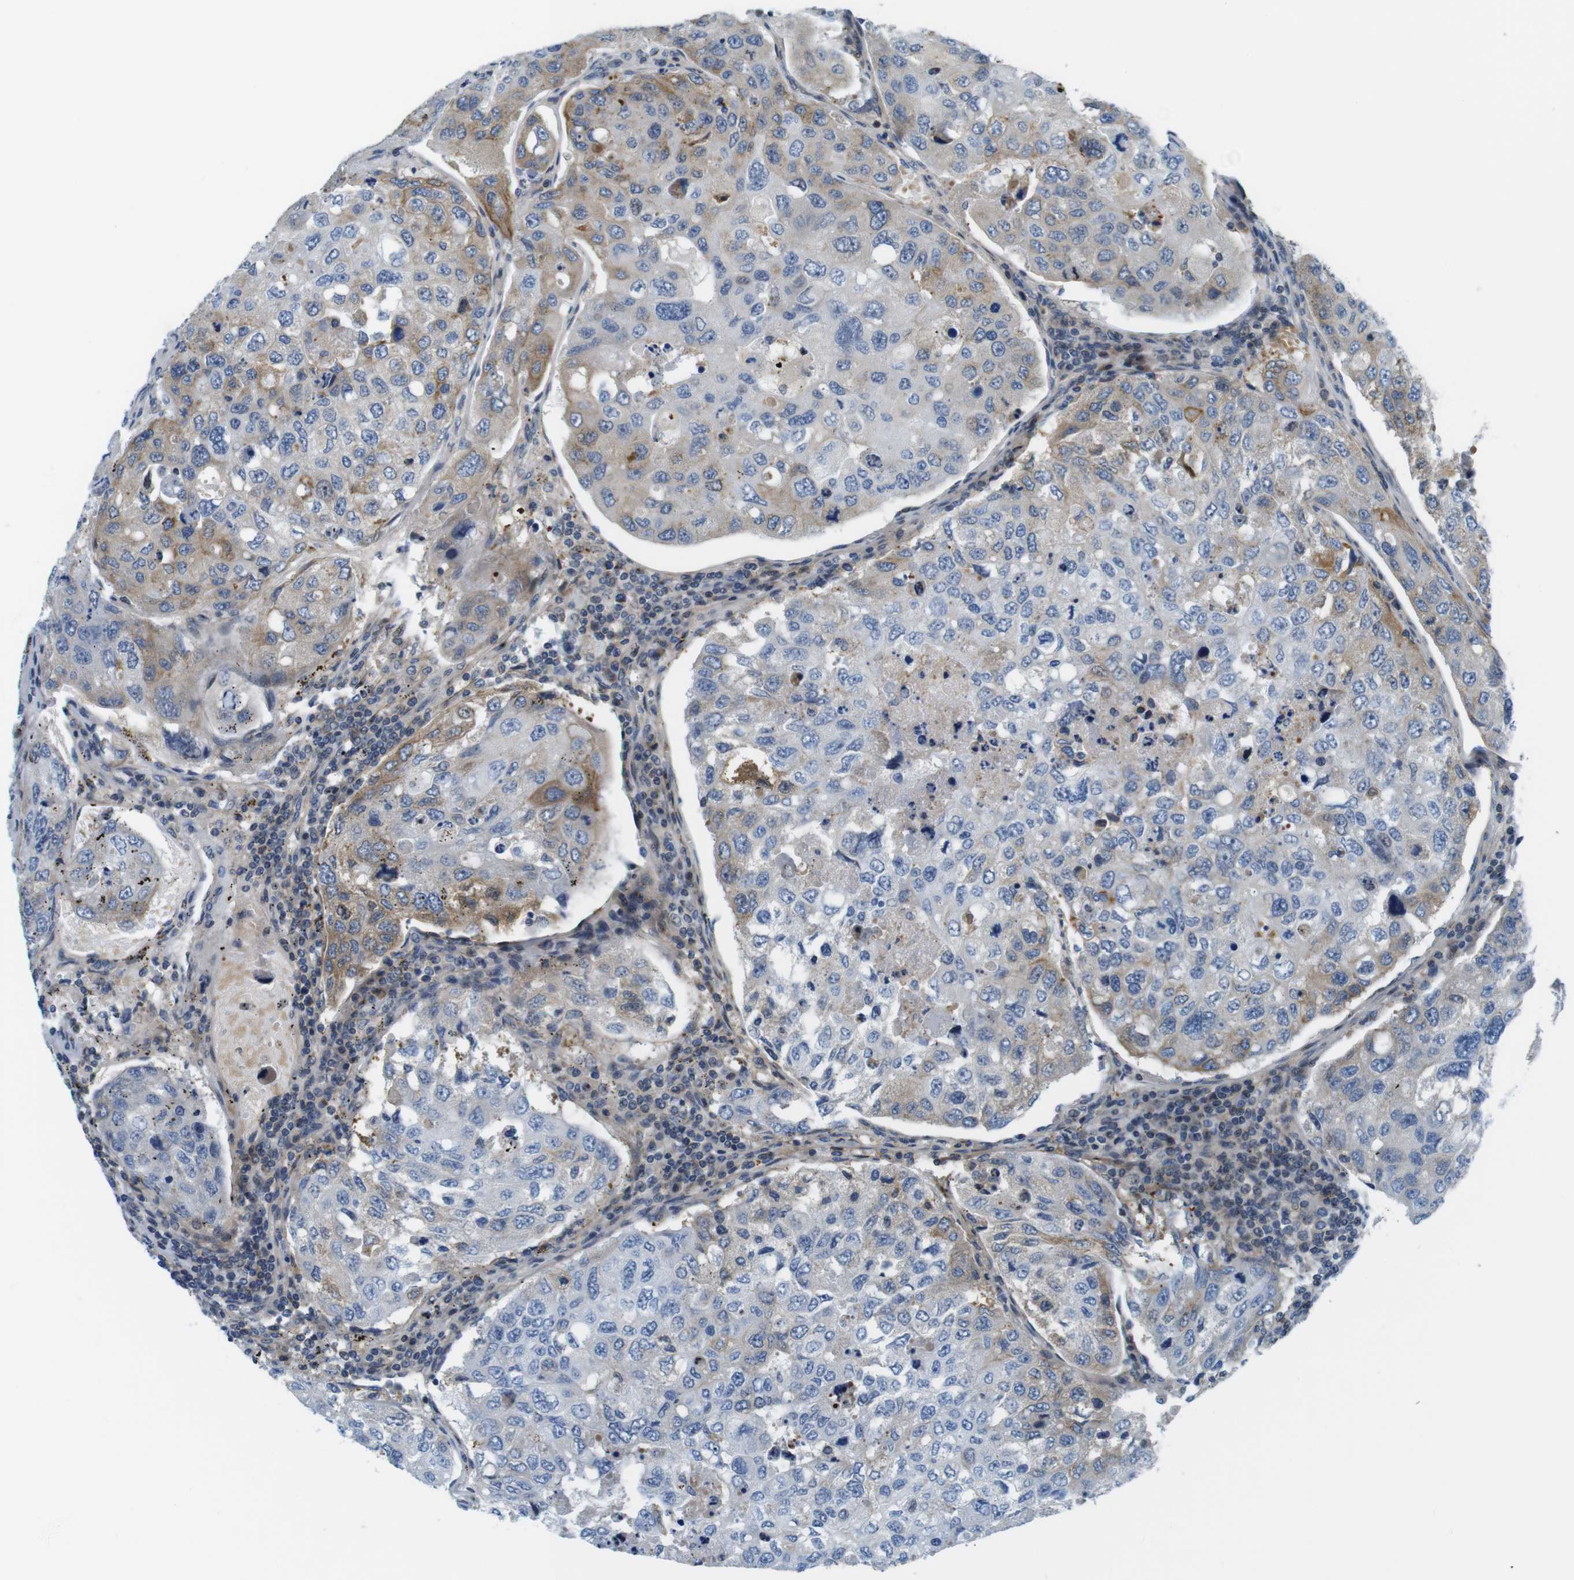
{"staining": {"intensity": "weak", "quantity": "25%-75%", "location": "cytoplasmic/membranous"}, "tissue": "urothelial cancer", "cell_type": "Tumor cells", "image_type": "cancer", "snomed": [{"axis": "morphology", "description": "Urothelial carcinoma, High grade"}, {"axis": "topography", "description": "Lymph node"}, {"axis": "topography", "description": "Urinary bladder"}], "caption": "Immunohistochemical staining of high-grade urothelial carcinoma shows low levels of weak cytoplasmic/membranous protein positivity in about 25%-75% of tumor cells.", "gene": "ZDHHC3", "patient": {"sex": "male", "age": 51}}